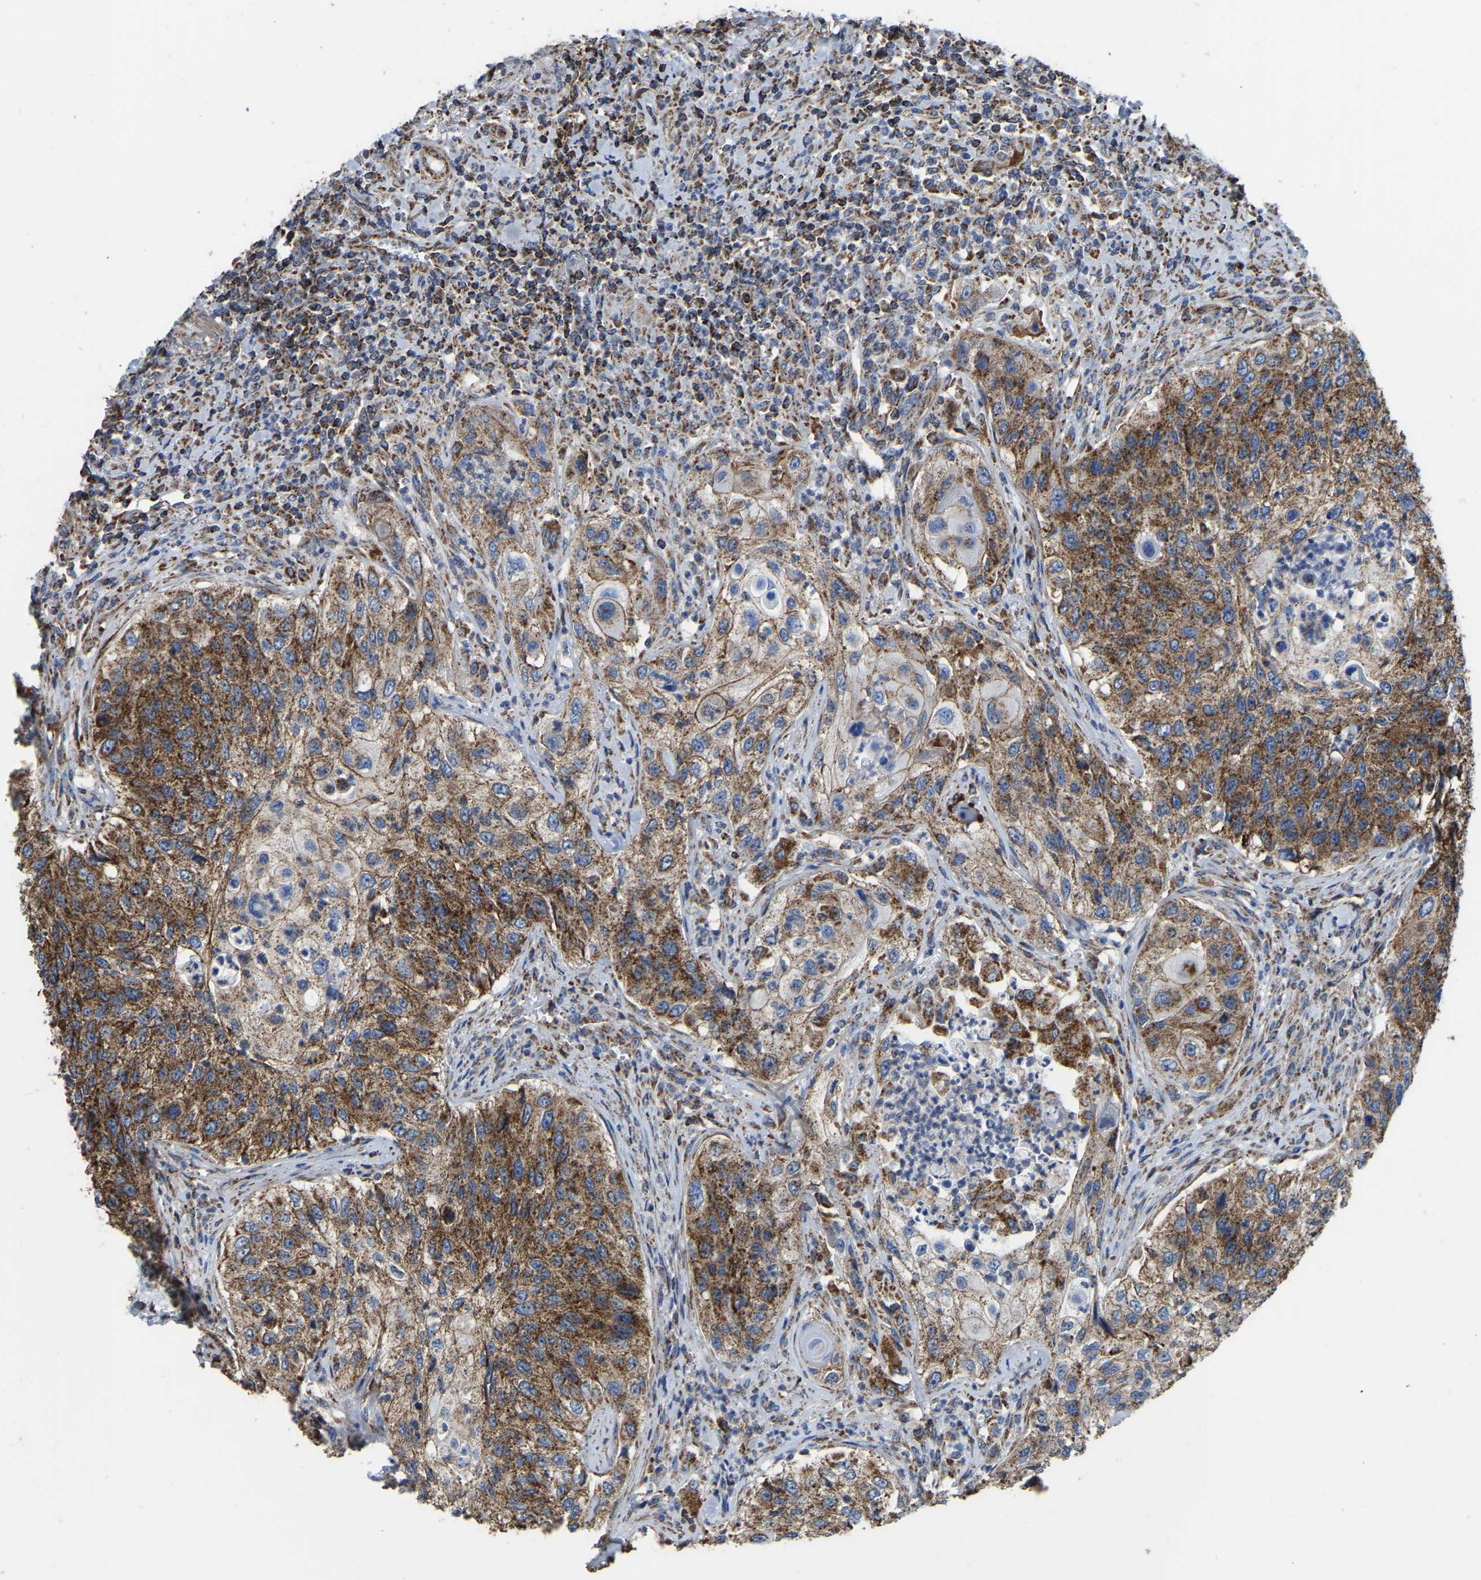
{"staining": {"intensity": "strong", "quantity": ">75%", "location": "cytoplasmic/membranous"}, "tissue": "urothelial cancer", "cell_type": "Tumor cells", "image_type": "cancer", "snomed": [{"axis": "morphology", "description": "Urothelial carcinoma, High grade"}, {"axis": "topography", "description": "Urinary bladder"}], "caption": "Immunohistochemical staining of urothelial carcinoma (high-grade) reveals high levels of strong cytoplasmic/membranous positivity in approximately >75% of tumor cells.", "gene": "ETFA", "patient": {"sex": "female", "age": 60}}